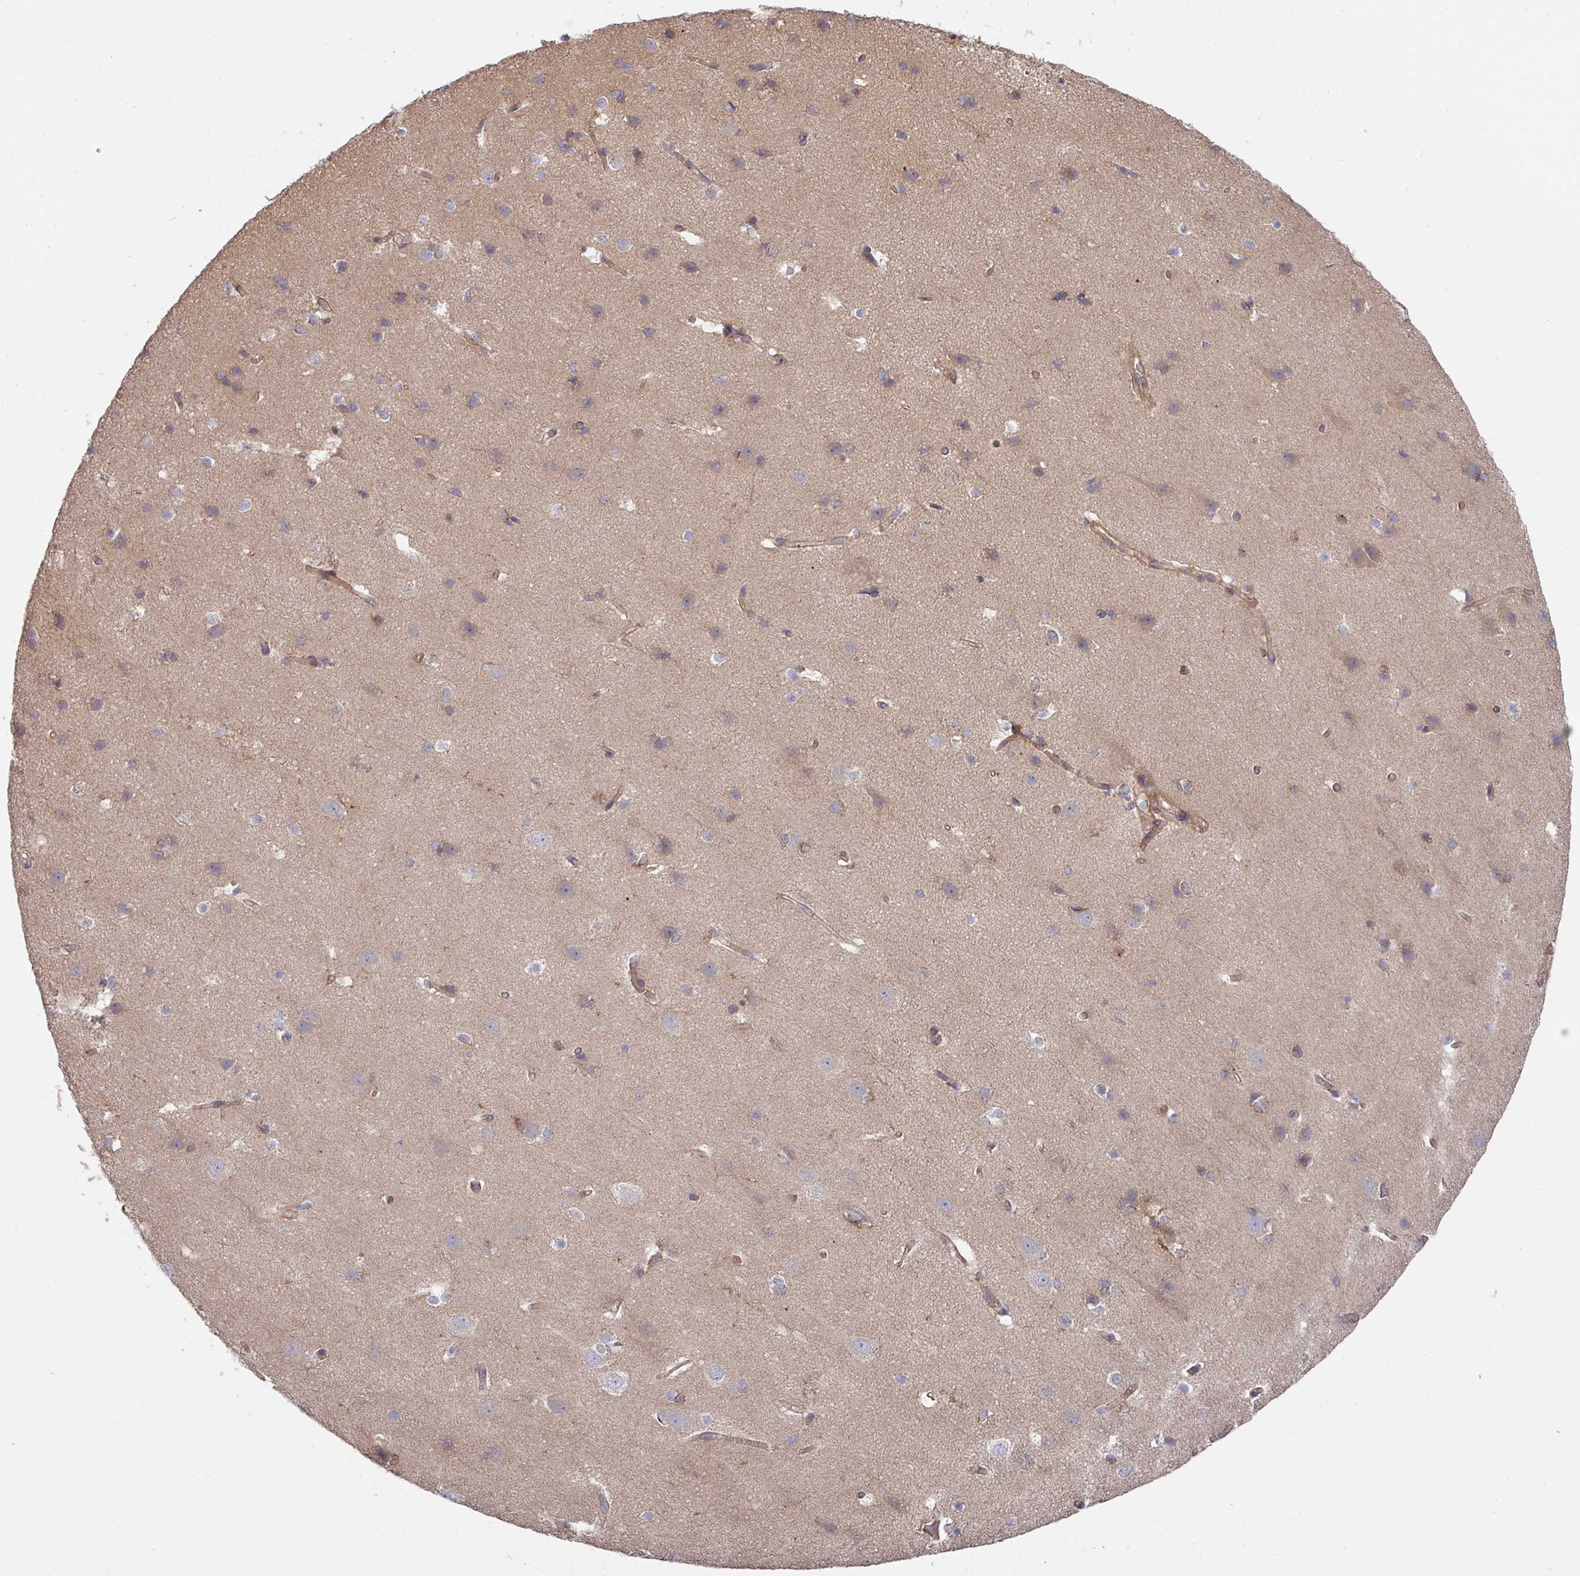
{"staining": {"intensity": "moderate", "quantity": ">75%", "location": "cytoplasmic/membranous"}, "tissue": "cerebral cortex", "cell_type": "Endothelial cells", "image_type": "normal", "snomed": [{"axis": "morphology", "description": "Normal tissue, NOS"}, {"axis": "topography", "description": "Cerebral cortex"}], "caption": "Normal cerebral cortex shows moderate cytoplasmic/membranous positivity in approximately >75% of endothelial cells (Stains: DAB (3,3'-diaminobenzidine) in brown, nuclei in blue, Microscopy: brightfield microscopy at high magnification)..", "gene": "DCAF12L1", "patient": {"sex": "male", "age": 37}}